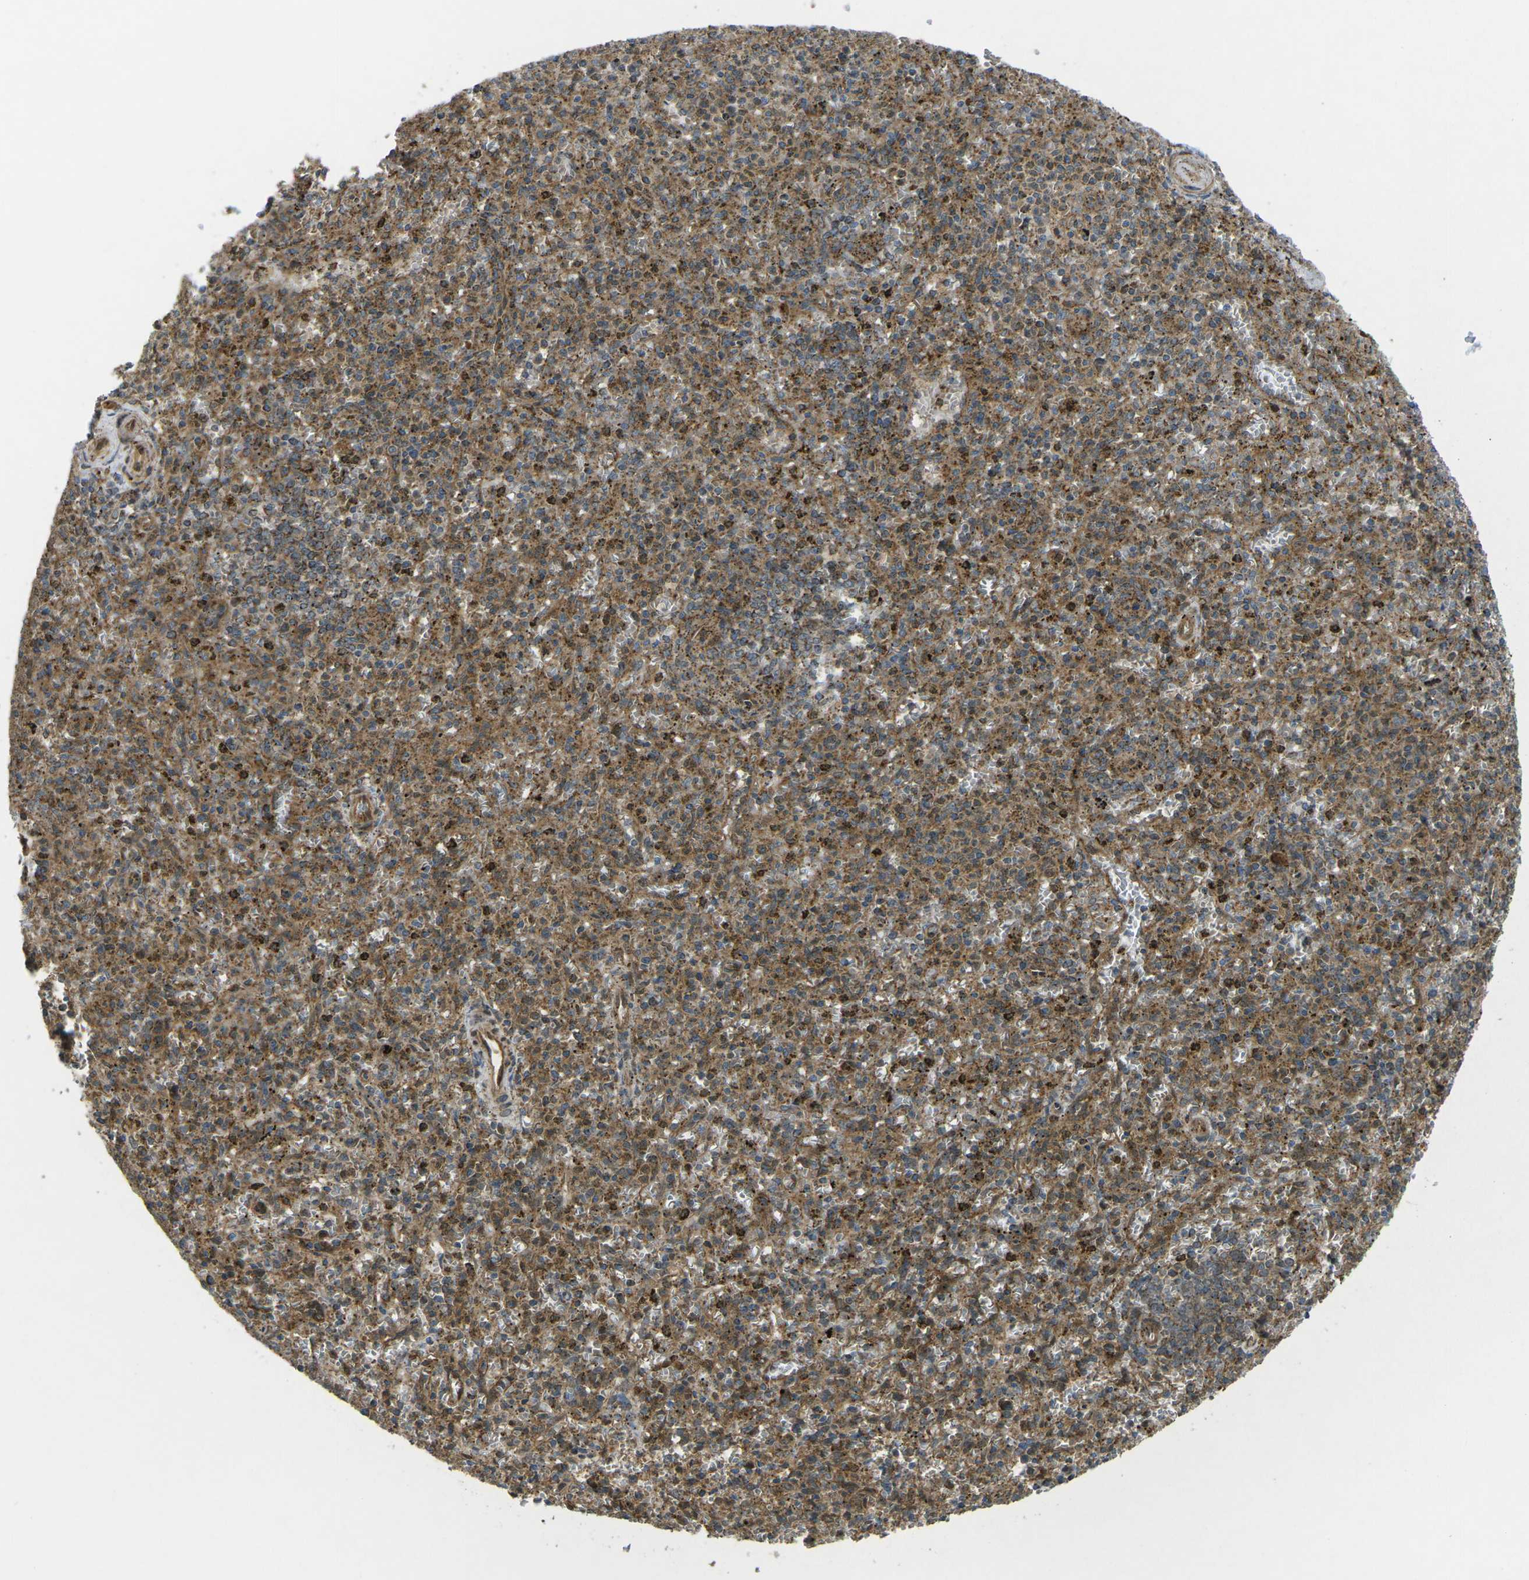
{"staining": {"intensity": "moderate", "quantity": ">75%", "location": "cytoplasmic/membranous"}, "tissue": "spleen", "cell_type": "Cells in red pulp", "image_type": "normal", "snomed": [{"axis": "morphology", "description": "Normal tissue, NOS"}, {"axis": "topography", "description": "Spleen"}], "caption": "Immunohistochemical staining of normal spleen displays moderate cytoplasmic/membranous protein positivity in approximately >75% of cells in red pulp.", "gene": "CHMP3", "patient": {"sex": "male", "age": 72}}